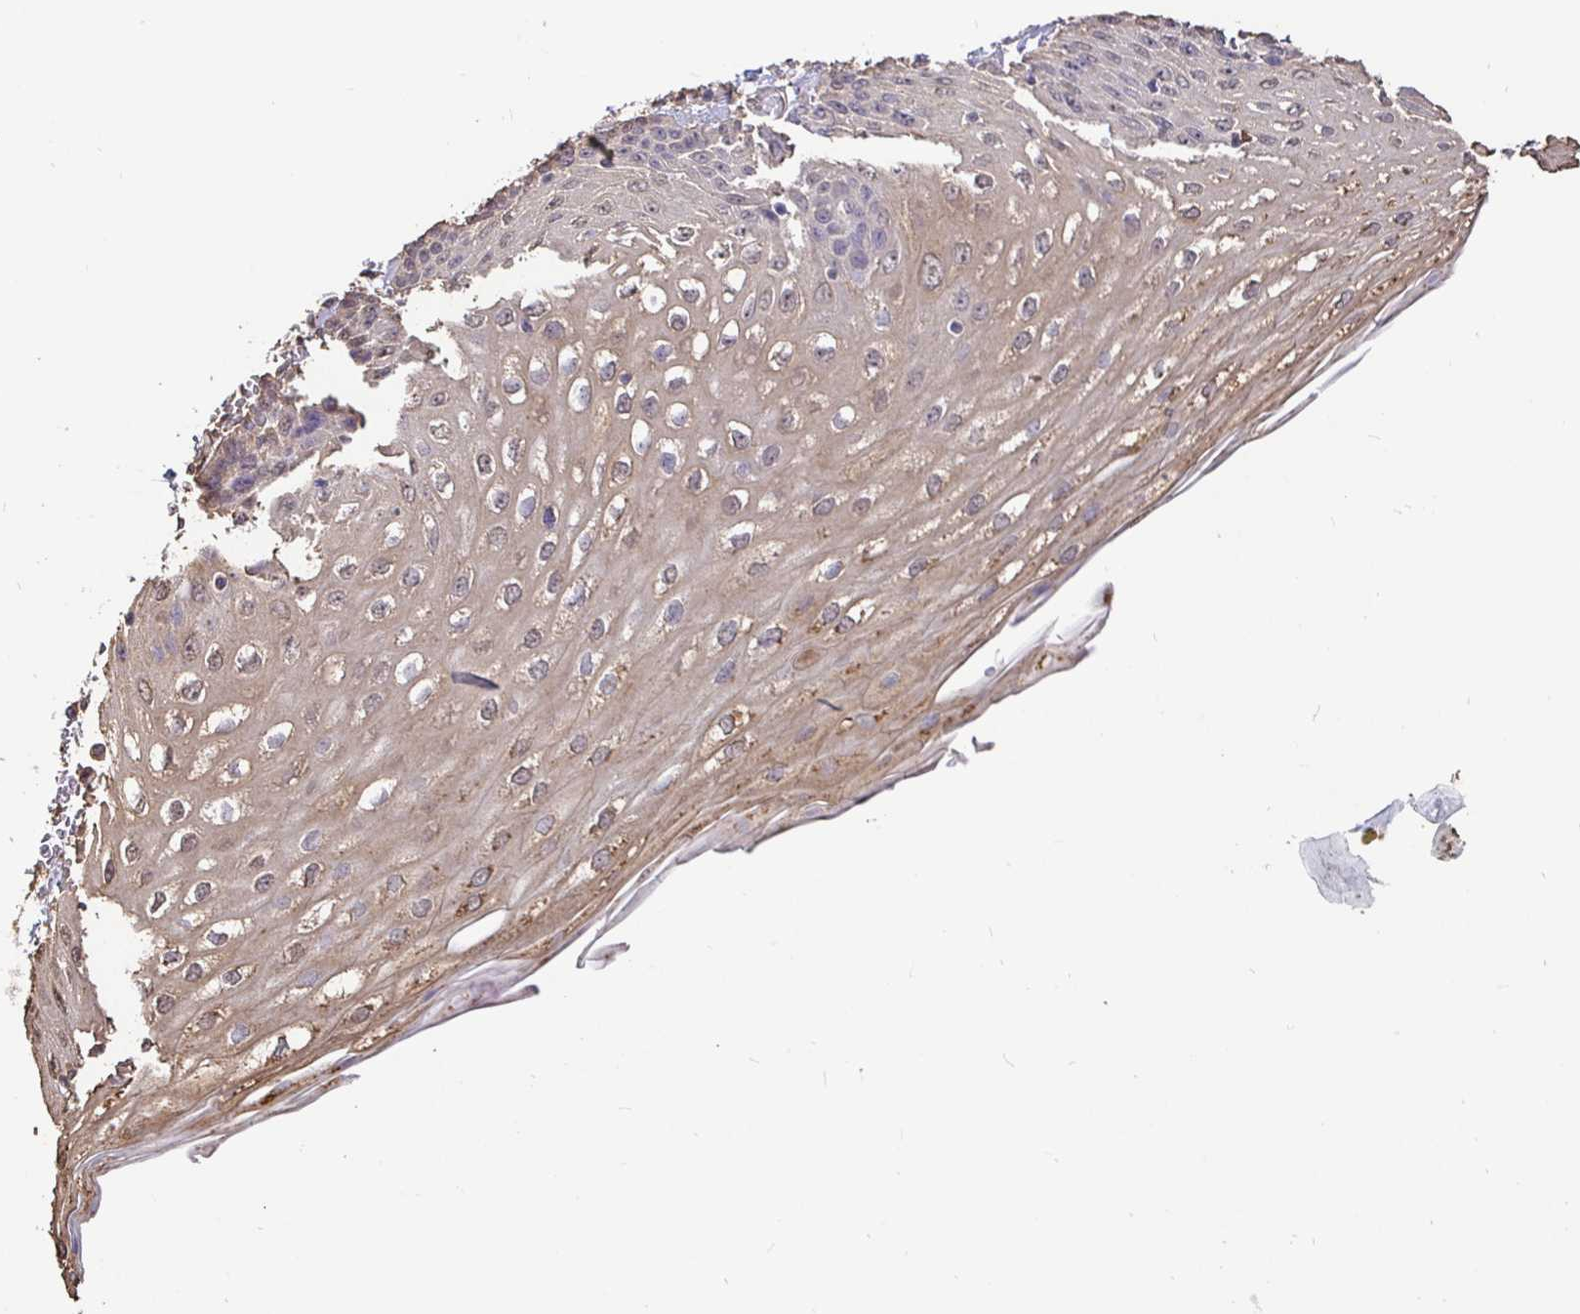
{"staining": {"intensity": "weak", "quantity": ">75%", "location": "cytoplasmic/membranous"}, "tissue": "esophagus", "cell_type": "Squamous epithelial cells", "image_type": "normal", "snomed": [{"axis": "morphology", "description": "Normal tissue, NOS"}, {"axis": "morphology", "description": "Adenocarcinoma, NOS"}, {"axis": "topography", "description": "Esophagus"}], "caption": "Immunohistochemistry histopathology image of normal human esophagus stained for a protein (brown), which reveals low levels of weak cytoplasmic/membranous staining in approximately >75% of squamous epithelial cells.", "gene": "MAPK8IP3", "patient": {"sex": "male", "age": 81}}